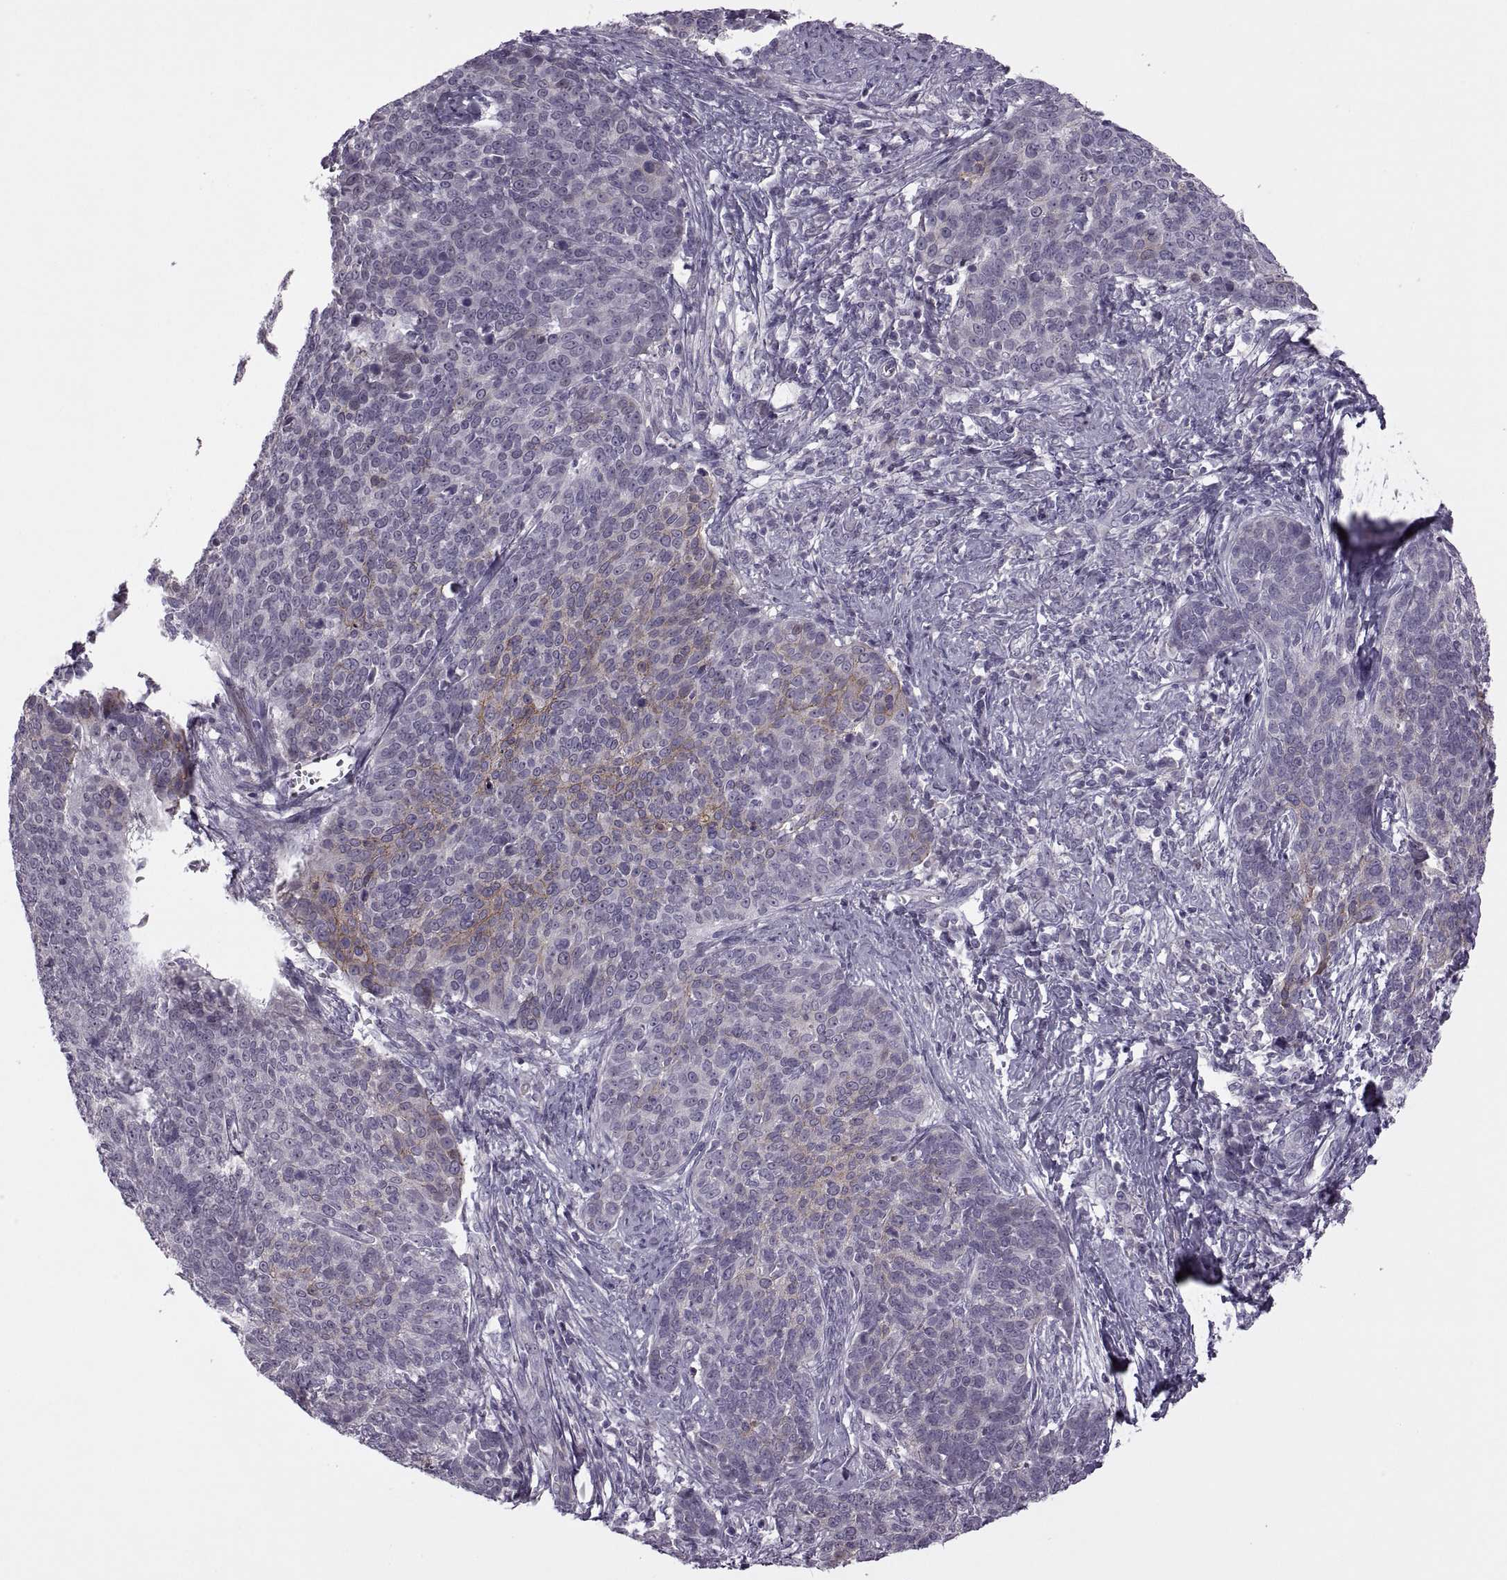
{"staining": {"intensity": "weak", "quantity": "<25%", "location": "cytoplasmic/membranous"}, "tissue": "cervical cancer", "cell_type": "Tumor cells", "image_type": "cancer", "snomed": [{"axis": "morphology", "description": "Squamous cell carcinoma, NOS"}, {"axis": "topography", "description": "Cervix"}], "caption": "This is an immunohistochemistry micrograph of human cervical cancer (squamous cell carcinoma). There is no positivity in tumor cells.", "gene": "RIPK4", "patient": {"sex": "female", "age": 39}}